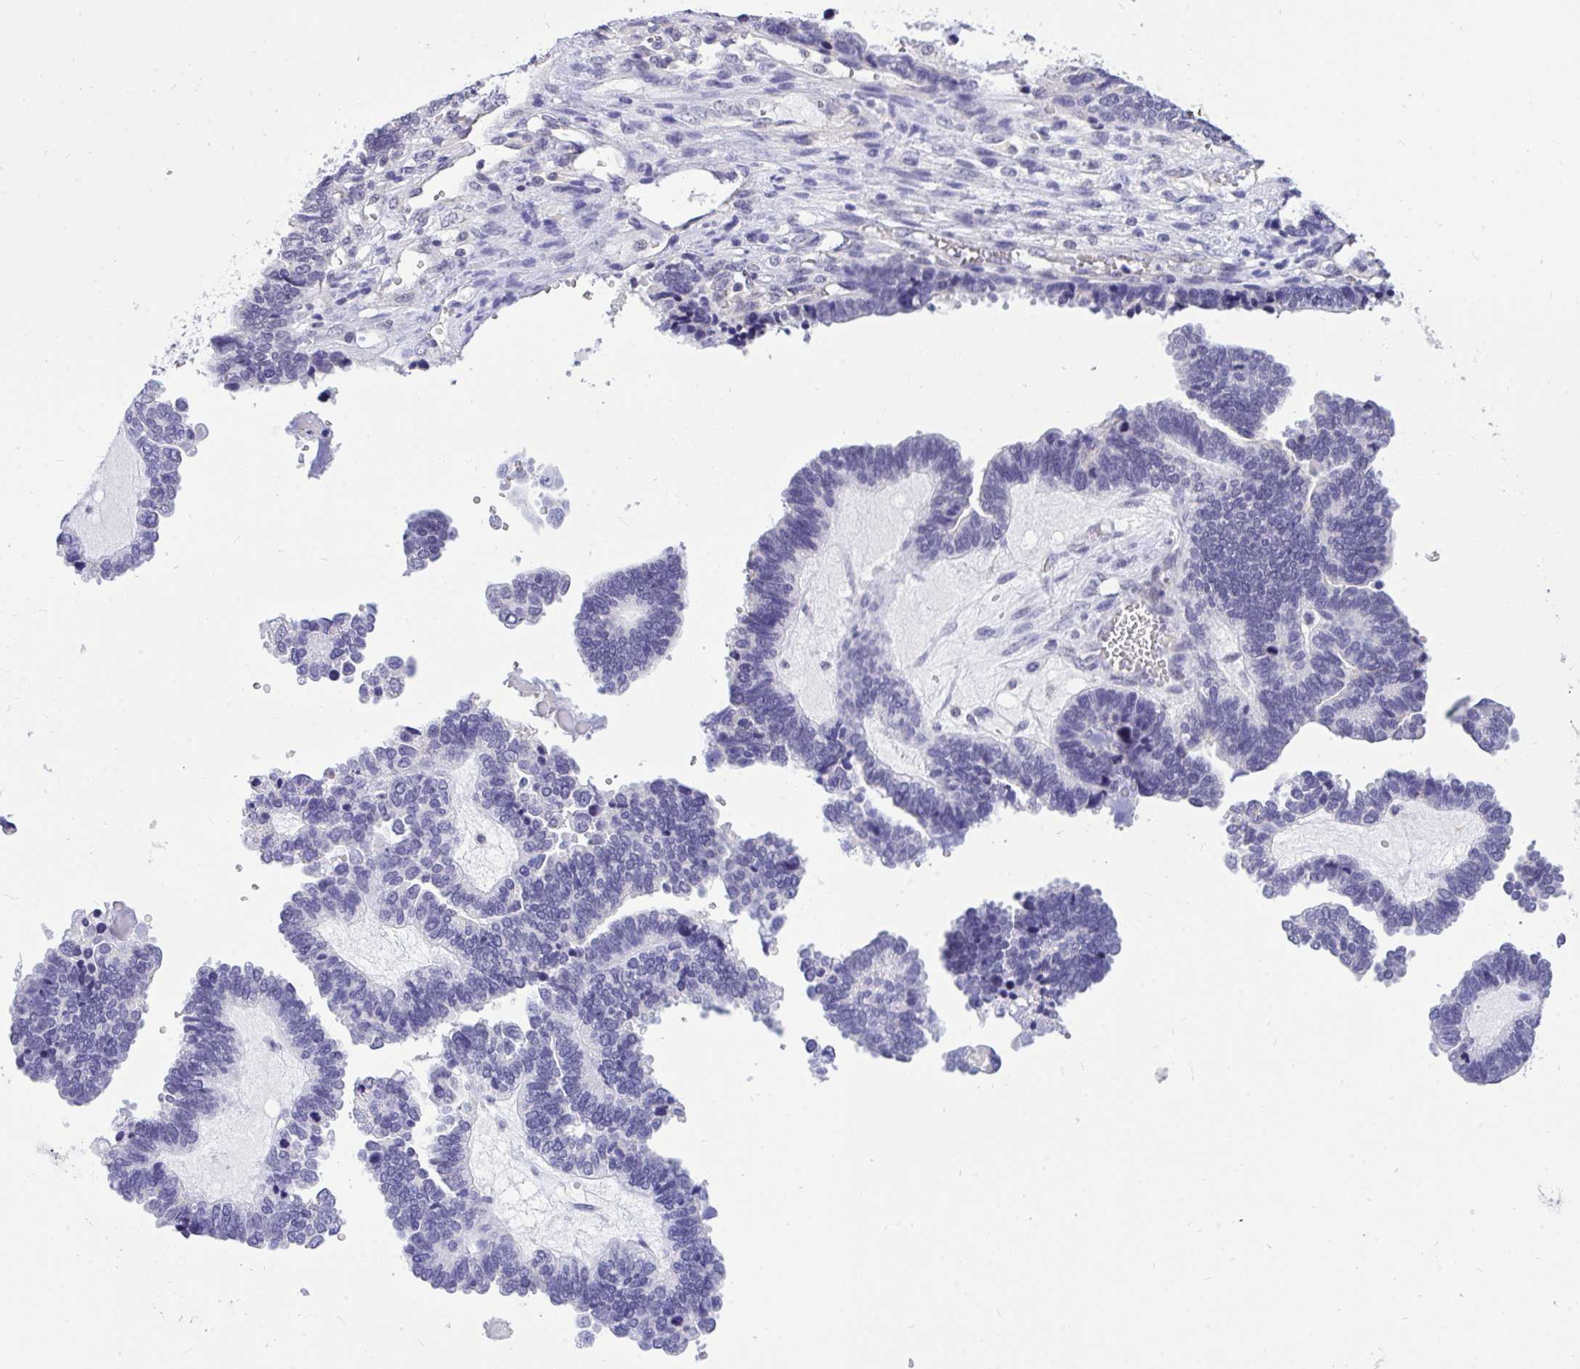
{"staining": {"intensity": "negative", "quantity": "none", "location": "none"}, "tissue": "ovarian cancer", "cell_type": "Tumor cells", "image_type": "cancer", "snomed": [{"axis": "morphology", "description": "Cystadenocarcinoma, serous, NOS"}, {"axis": "topography", "description": "Ovary"}], "caption": "High power microscopy photomicrograph of an IHC histopathology image of serous cystadenocarcinoma (ovarian), revealing no significant positivity in tumor cells.", "gene": "PPP1CA", "patient": {"sex": "female", "age": 51}}